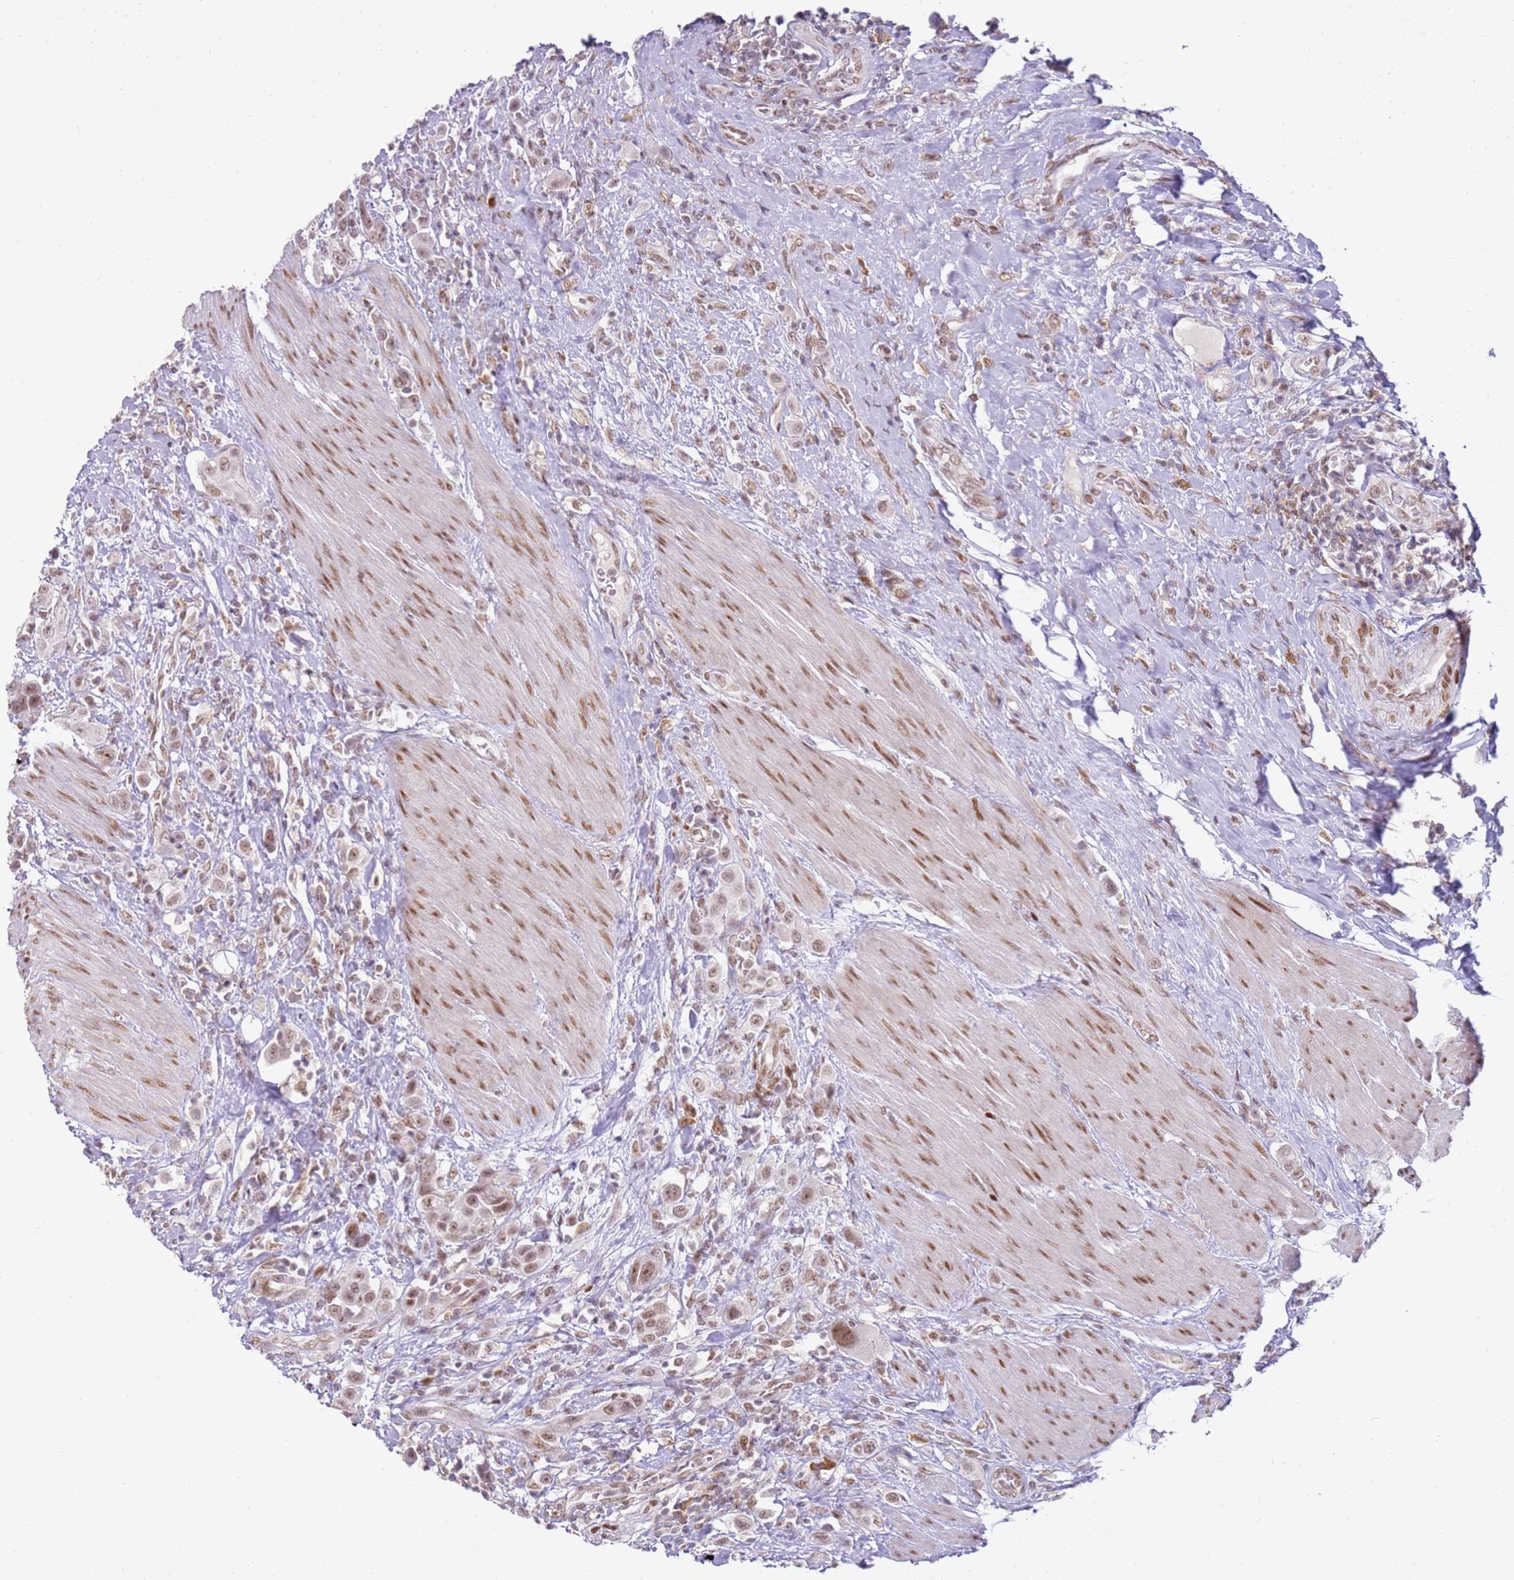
{"staining": {"intensity": "moderate", "quantity": ">75%", "location": "nuclear"}, "tissue": "urothelial cancer", "cell_type": "Tumor cells", "image_type": "cancer", "snomed": [{"axis": "morphology", "description": "Urothelial carcinoma, High grade"}, {"axis": "topography", "description": "Urinary bladder"}], "caption": "Human urothelial cancer stained for a protein (brown) exhibits moderate nuclear positive positivity in about >75% of tumor cells.", "gene": "PHC2", "patient": {"sex": "male", "age": 50}}